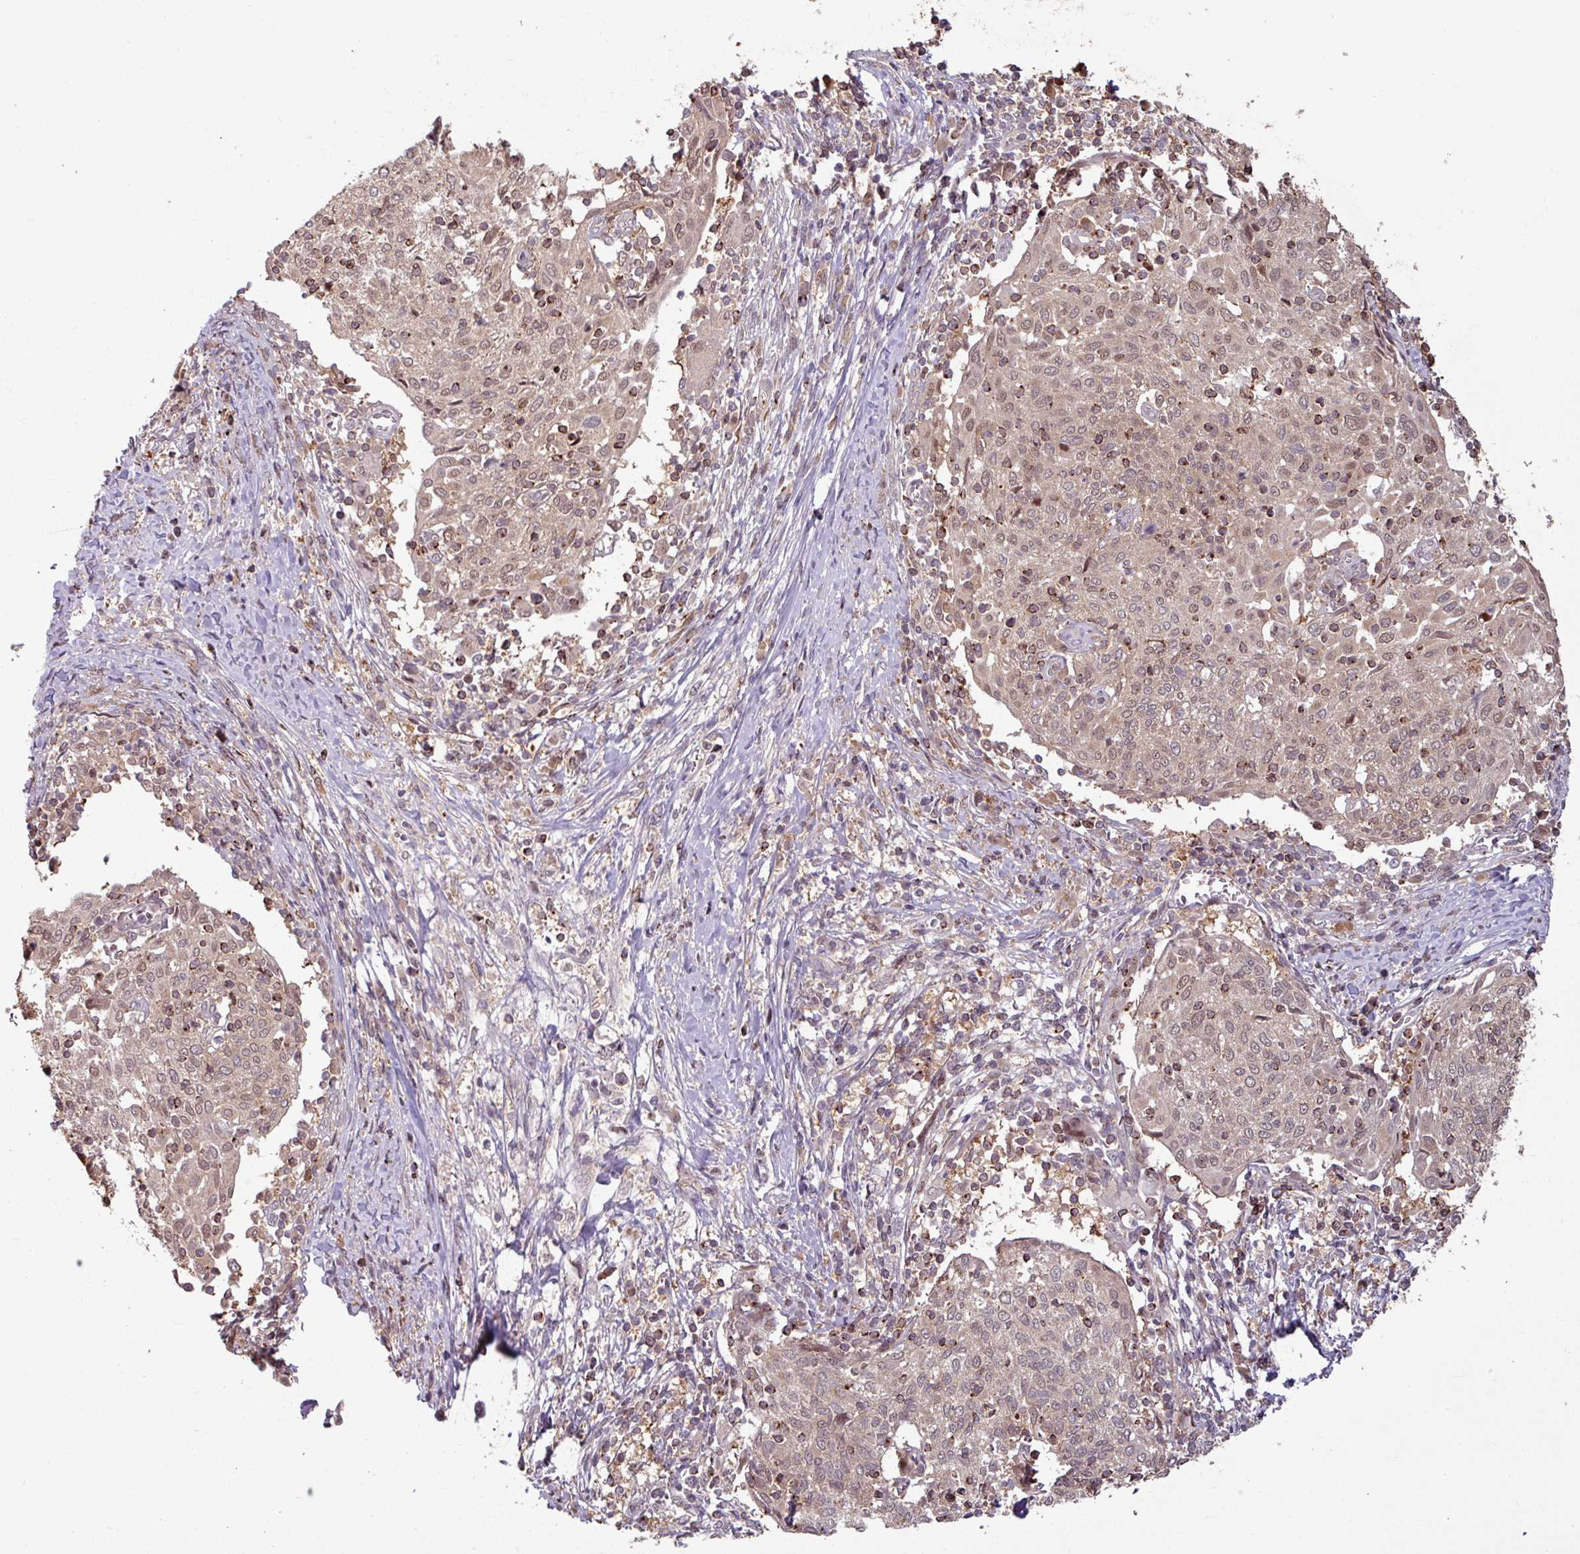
{"staining": {"intensity": "weak", "quantity": ">75%", "location": "cytoplasmic/membranous,nuclear"}, "tissue": "cervical cancer", "cell_type": "Tumor cells", "image_type": "cancer", "snomed": [{"axis": "morphology", "description": "Squamous cell carcinoma, NOS"}, {"axis": "topography", "description": "Cervix"}], "caption": "The immunohistochemical stain labels weak cytoplasmic/membranous and nuclear positivity in tumor cells of cervical cancer (squamous cell carcinoma) tissue.", "gene": "OR6B1", "patient": {"sex": "female", "age": 52}}